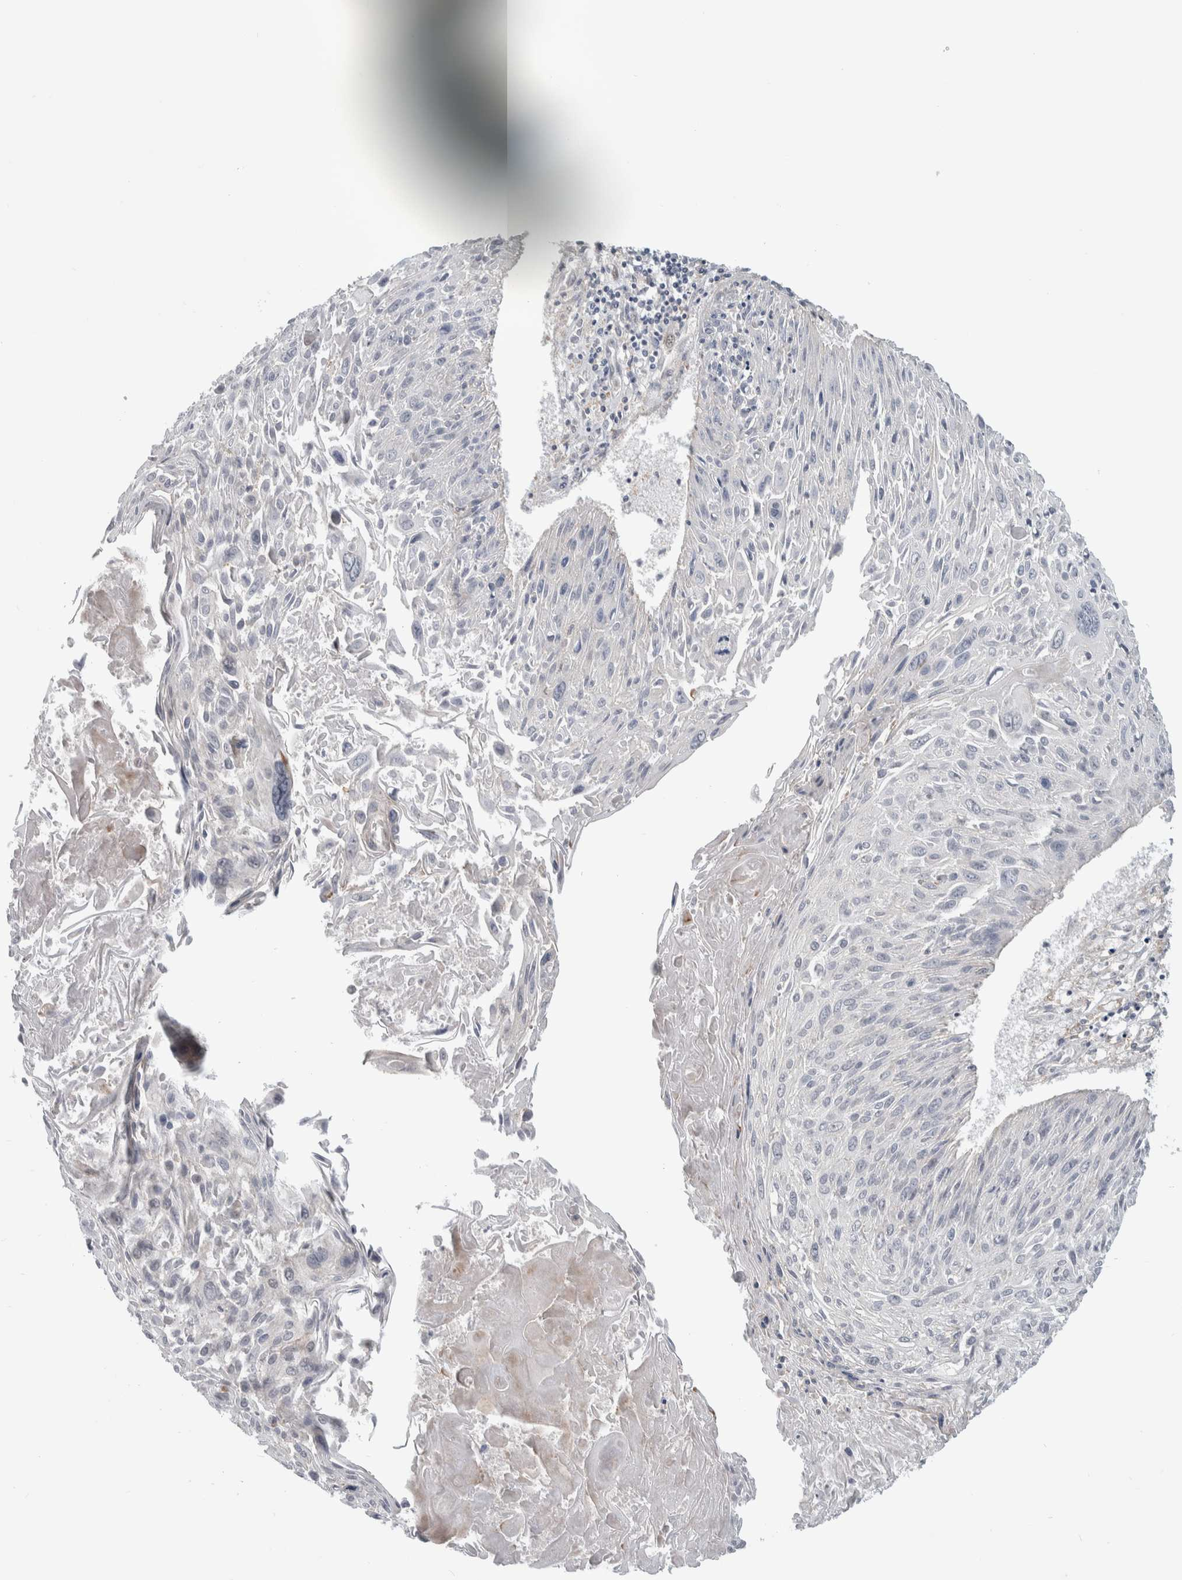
{"staining": {"intensity": "negative", "quantity": "none", "location": "none"}, "tissue": "cervical cancer", "cell_type": "Tumor cells", "image_type": "cancer", "snomed": [{"axis": "morphology", "description": "Squamous cell carcinoma, NOS"}, {"axis": "topography", "description": "Cervix"}], "caption": "This is a photomicrograph of immunohistochemistry (IHC) staining of cervical squamous cell carcinoma, which shows no positivity in tumor cells.", "gene": "MSL1", "patient": {"sex": "female", "age": 51}}